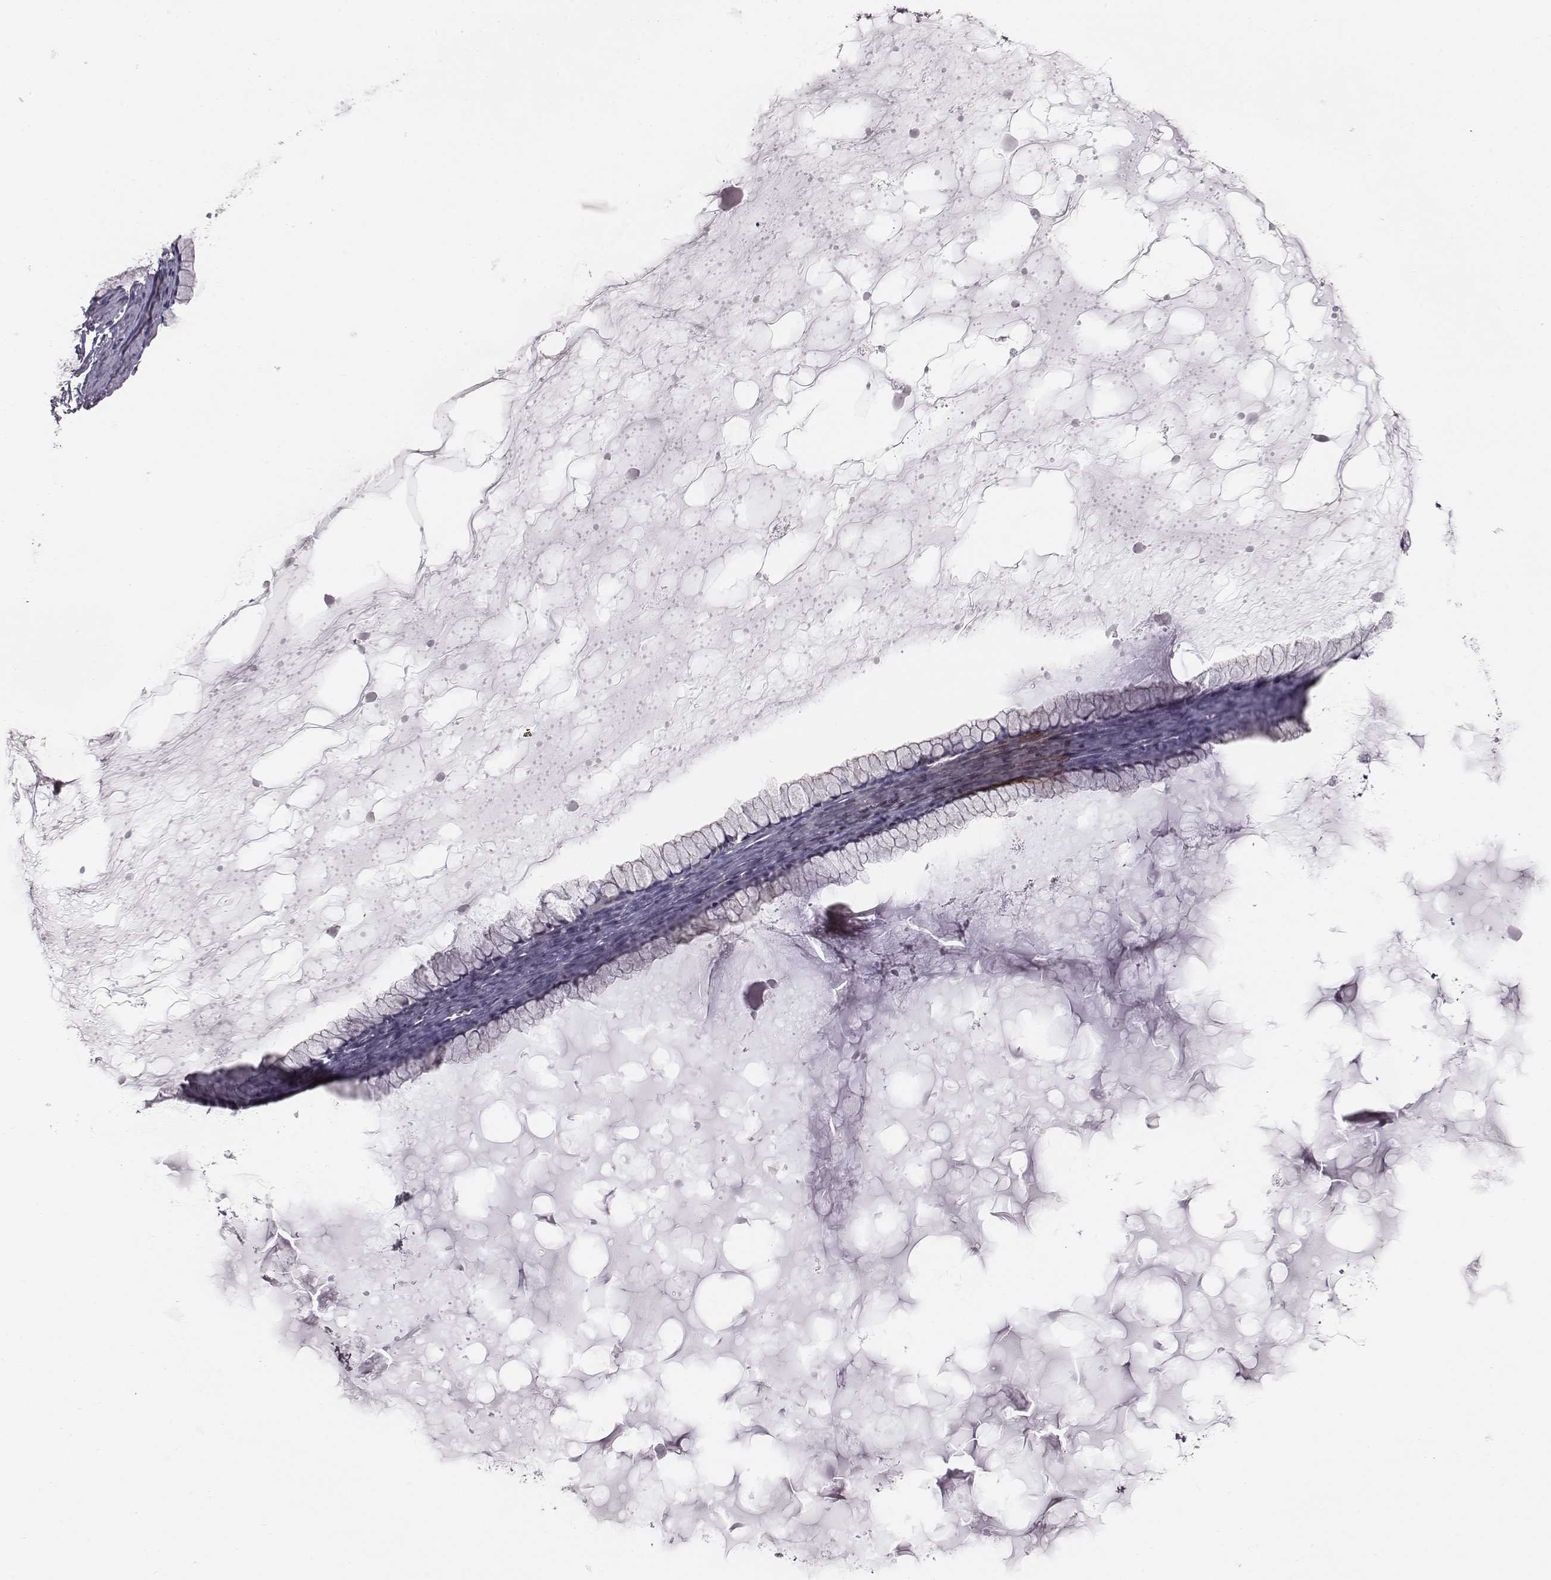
{"staining": {"intensity": "negative", "quantity": "none", "location": "none"}, "tissue": "ovarian cancer", "cell_type": "Tumor cells", "image_type": "cancer", "snomed": [{"axis": "morphology", "description": "Cystadenocarcinoma, mucinous, NOS"}, {"axis": "topography", "description": "Ovary"}], "caption": "An immunohistochemistry image of ovarian mucinous cystadenocarcinoma is shown. There is no staining in tumor cells of ovarian mucinous cystadenocarcinoma.", "gene": "CACNG4", "patient": {"sex": "female", "age": 41}}